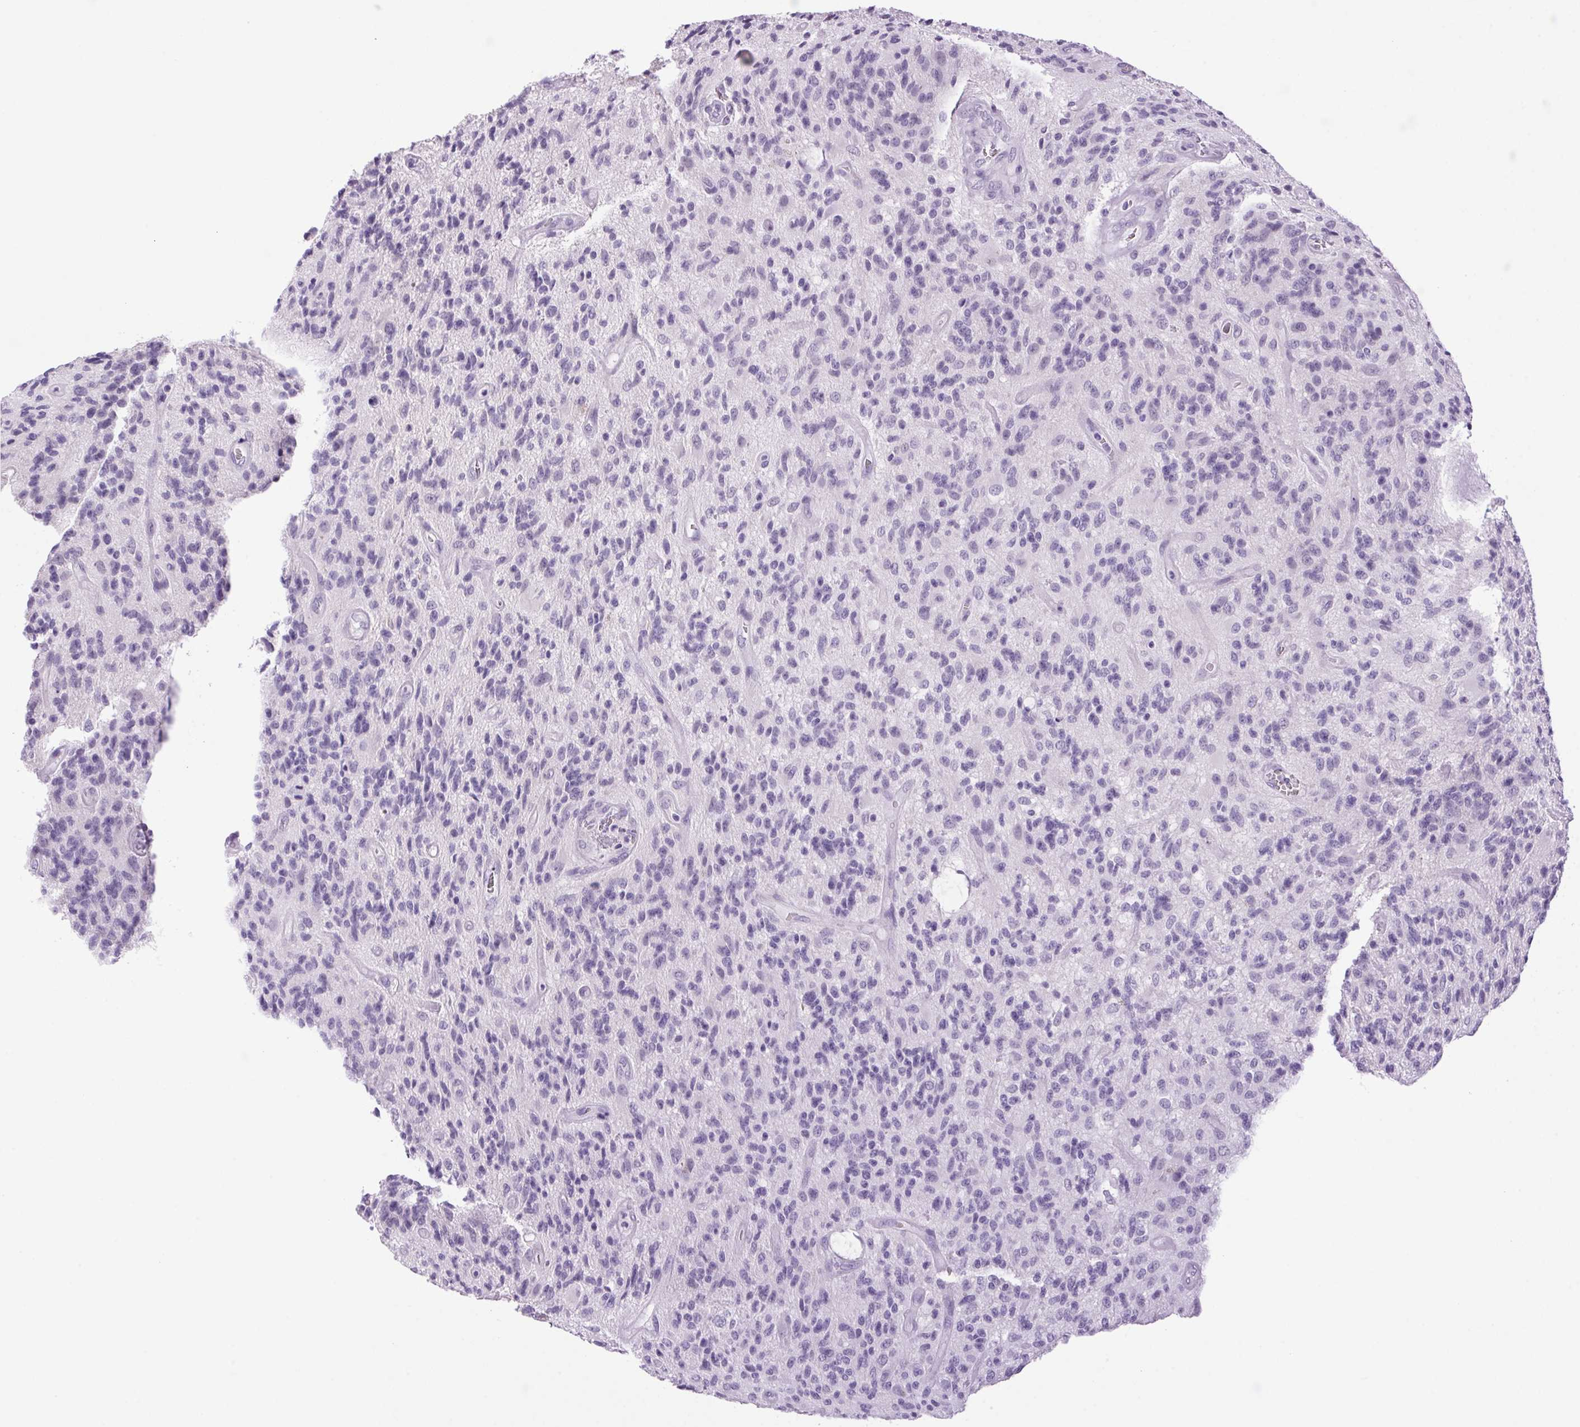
{"staining": {"intensity": "negative", "quantity": "none", "location": "none"}, "tissue": "glioma", "cell_type": "Tumor cells", "image_type": "cancer", "snomed": [{"axis": "morphology", "description": "Glioma, malignant, High grade"}, {"axis": "topography", "description": "Brain"}], "caption": "Malignant high-grade glioma was stained to show a protein in brown. There is no significant positivity in tumor cells.", "gene": "VWA3B", "patient": {"sex": "male", "age": 76}}